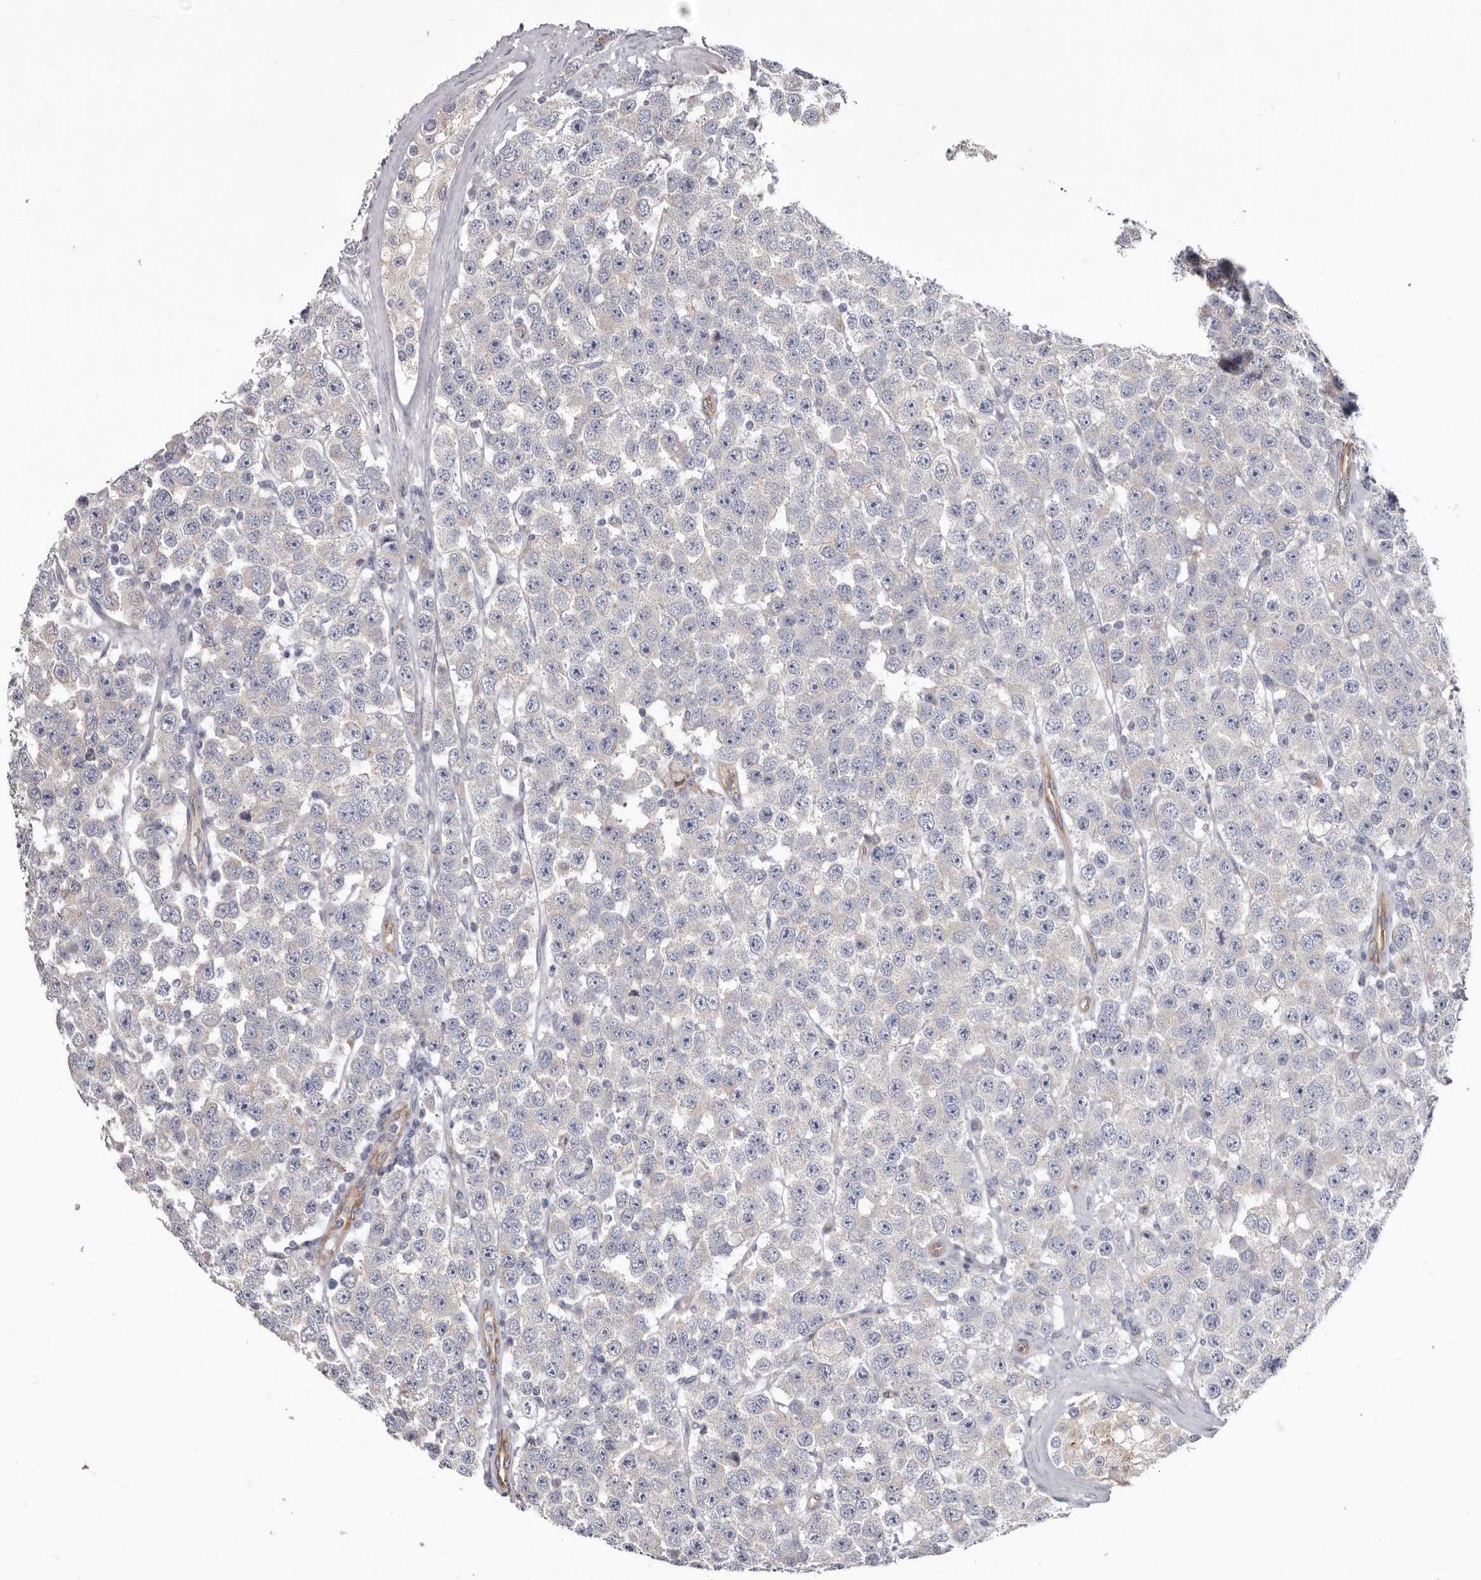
{"staining": {"intensity": "negative", "quantity": "none", "location": "none"}, "tissue": "testis cancer", "cell_type": "Tumor cells", "image_type": "cancer", "snomed": [{"axis": "morphology", "description": "Seminoma, NOS"}, {"axis": "topography", "description": "Testis"}], "caption": "DAB immunohistochemical staining of seminoma (testis) exhibits no significant staining in tumor cells.", "gene": "FMO2", "patient": {"sex": "male", "age": 28}}